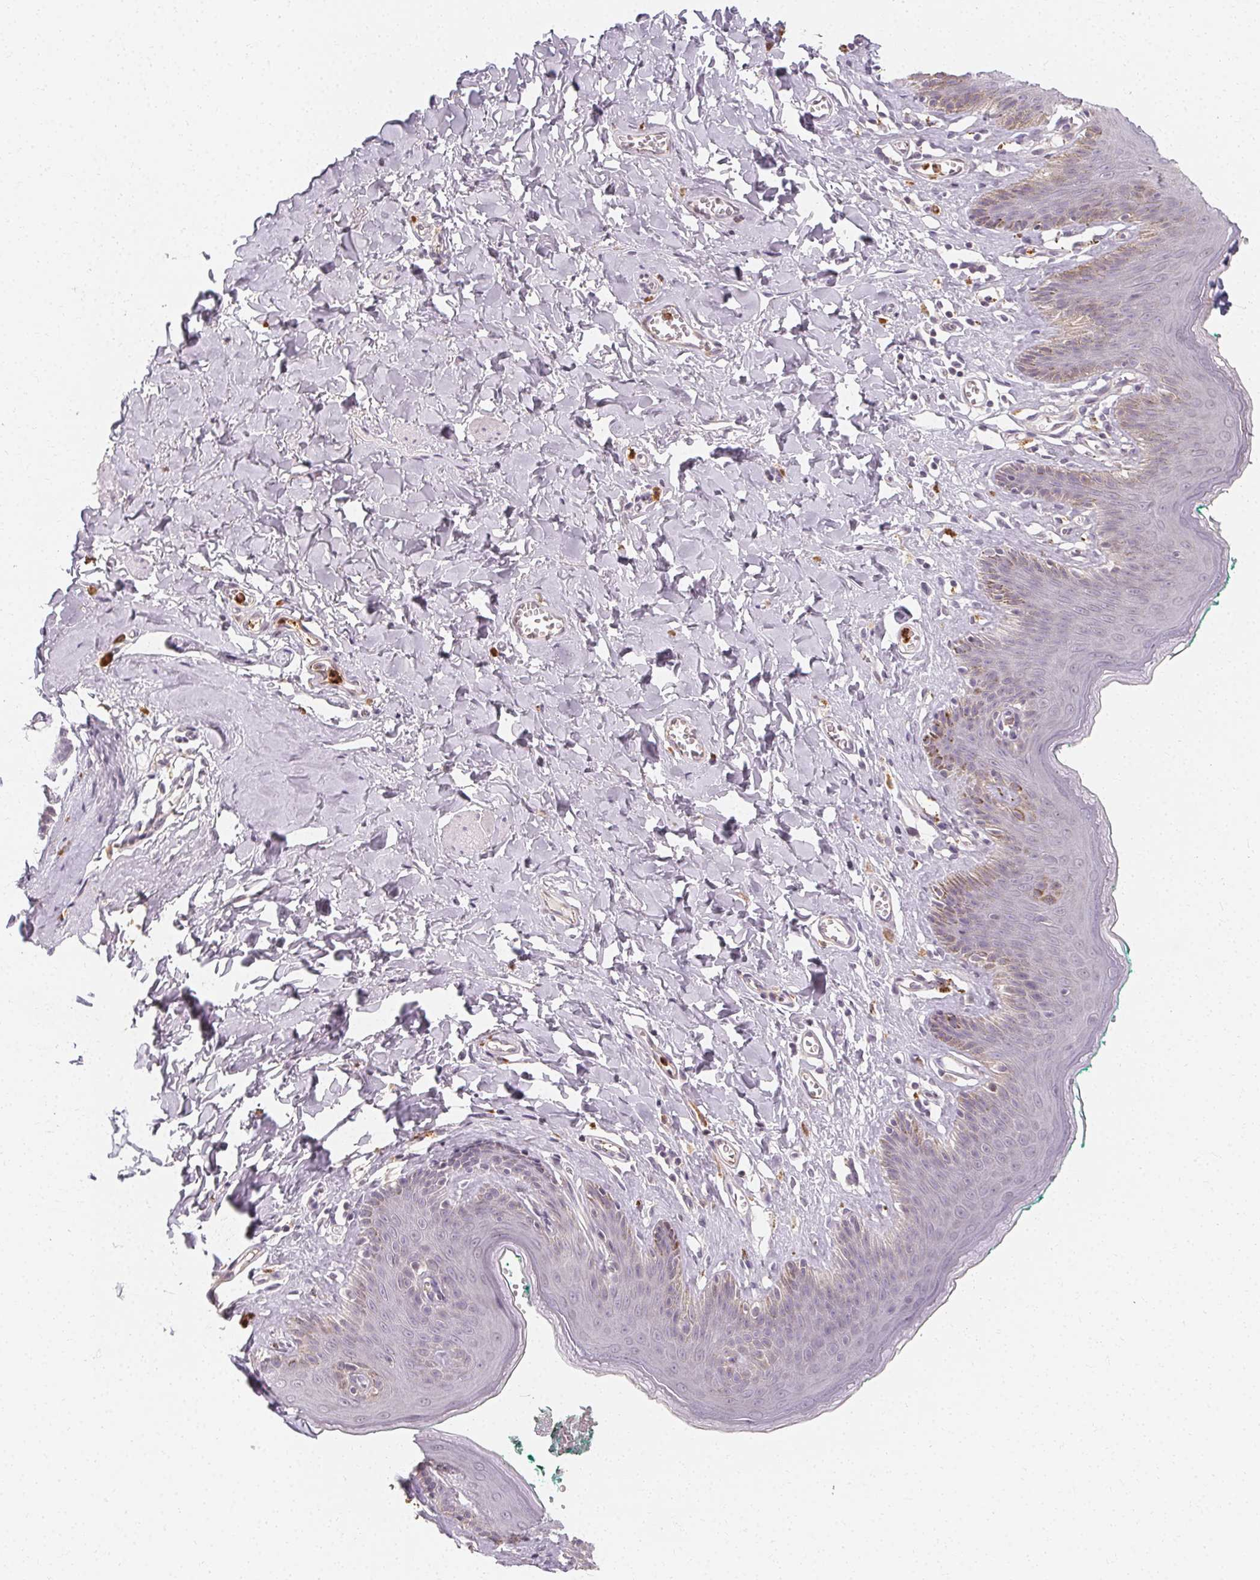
{"staining": {"intensity": "negative", "quantity": "none", "location": "none"}, "tissue": "skin", "cell_type": "Epidermal cells", "image_type": "normal", "snomed": [{"axis": "morphology", "description": "Normal tissue, NOS"}, {"axis": "topography", "description": "Vulva"}, {"axis": "topography", "description": "Peripheral nerve tissue"}], "caption": "Epidermal cells are negative for protein expression in unremarkable human skin. Nuclei are stained in blue.", "gene": "CLCNKA", "patient": {"sex": "female", "age": 66}}